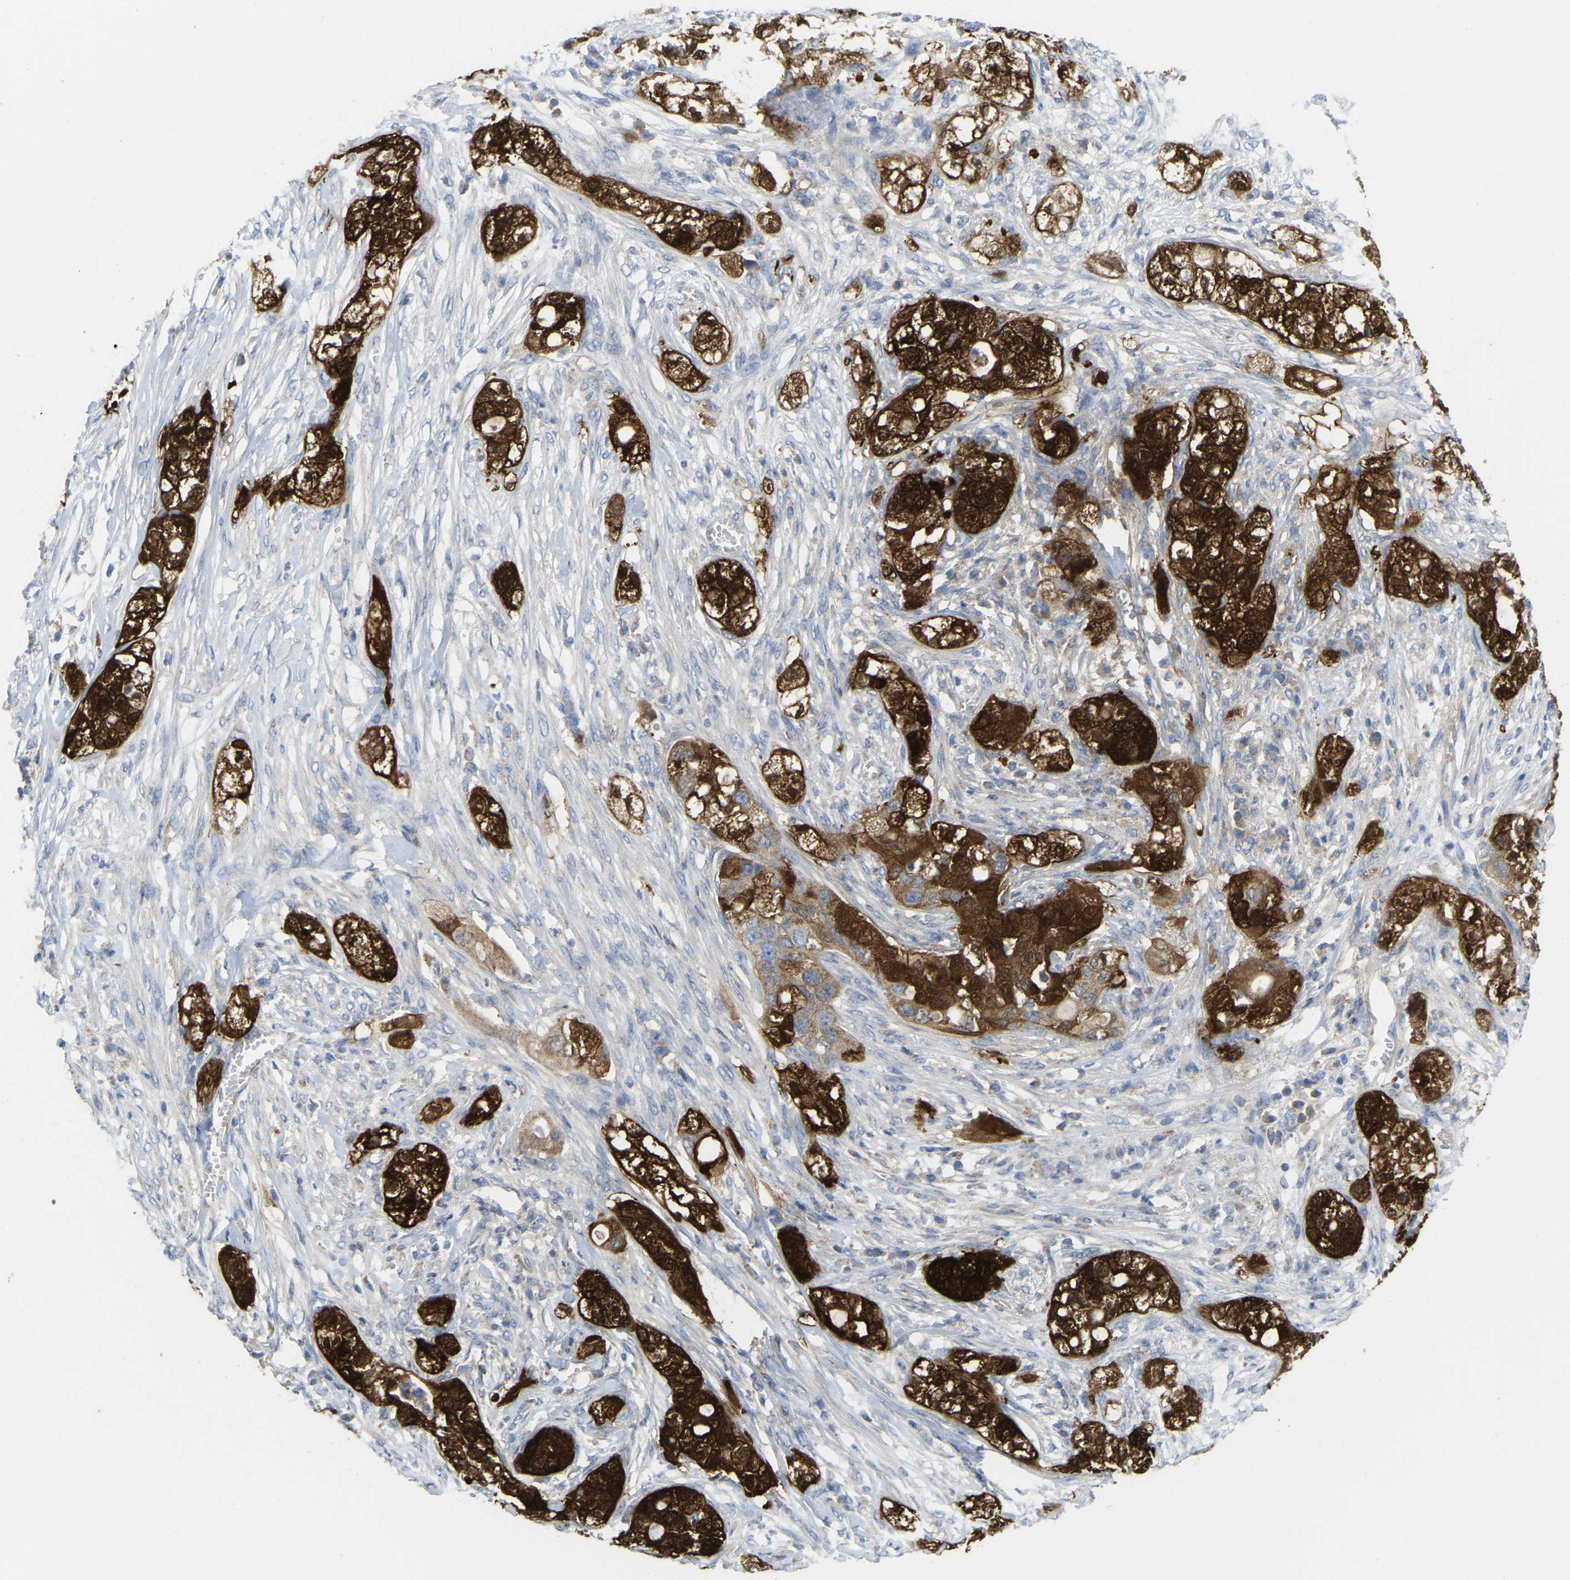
{"staining": {"intensity": "strong", "quantity": ">75%", "location": "cytoplasmic/membranous"}, "tissue": "pancreatic cancer", "cell_type": "Tumor cells", "image_type": "cancer", "snomed": [{"axis": "morphology", "description": "Adenocarcinoma, NOS"}, {"axis": "topography", "description": "Pancreas"}], "caption": "An image showing strong cytoplasmic/membranous positivity in approximately >75% of tumor cells in pancreatic cancer, as visualized by brown immunohistochemical staining.", "gene": "SERPINB5", "patient": {"sex": "female", "age": 78}}